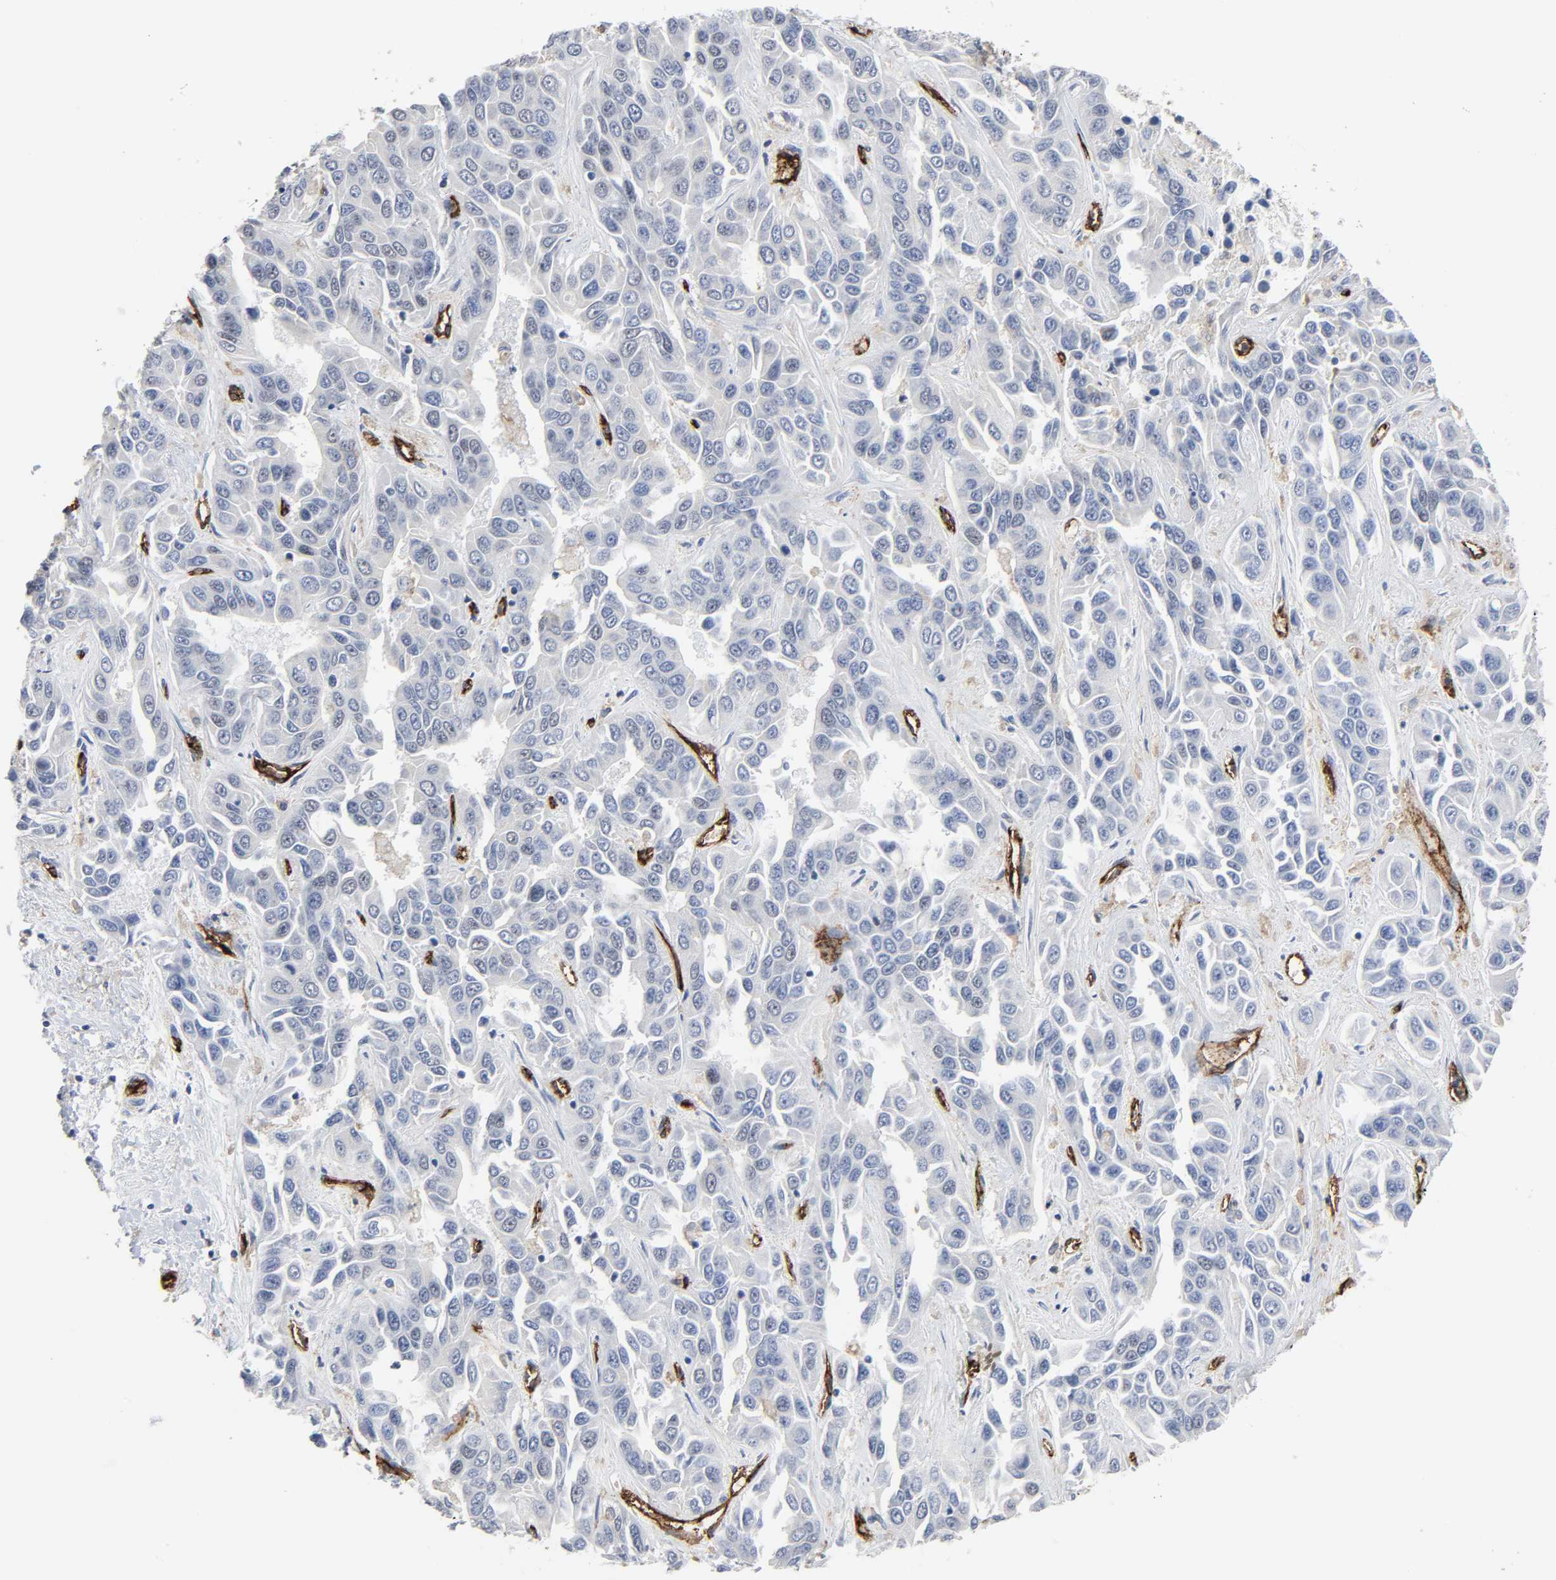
{"staining": {"intensity": "negative", "quantity": "none", "location": "none"}, "tissue": "liver cancer", "cell_type": "Tumor cells", "image_type": "cancer", "snomed": [{"axis": "morphology", "description": "Cholangiocarcinoma"}, {"axis": "topography", "description": "Liver"}], "caption": "Immunohistochemical staining of human liver cancer (cholangiocarcinoma) displays no significant expression in tumor cells.", "gene": "PECAM1", "patient": {"sex": "female", "age": 52}}